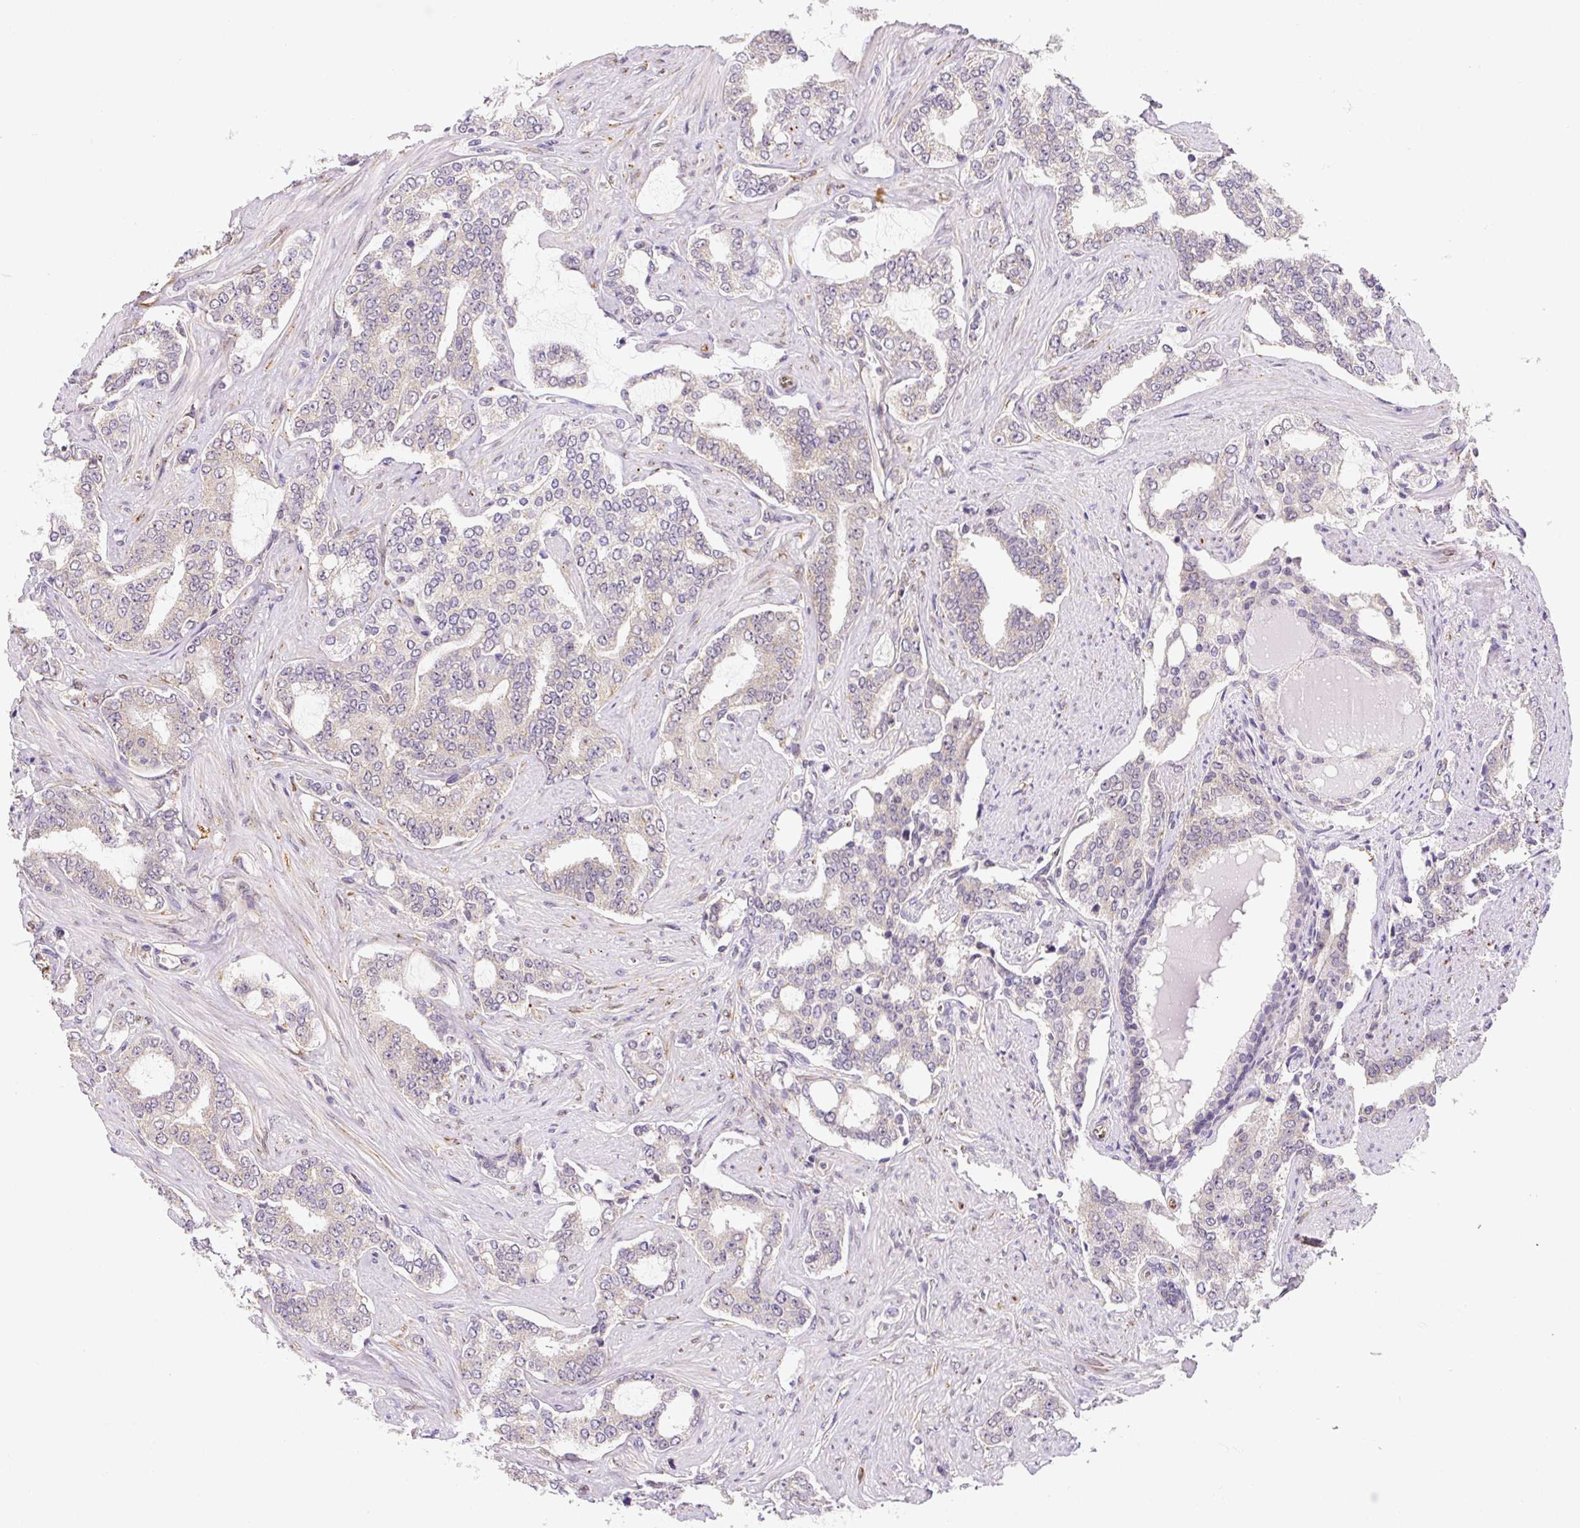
{"staining": {"intensity": "weak", "quantity": "<25%", "location": "cytoplasmic/membranous"}, "tissue": "prostate cancer", "cell_type": "Tumor cells", "image_type": "cancer", "snomed": [{"axis": "morphology", "description": "Adenocarcinoma, High grade"}, {"axis": "topography", "description": "Prostate"}], "caption": "Tumor cells are negative for protein expression in human adenocarcinoma (high-grade) (prostate).", "gene": "PLA2G4A", "patient": {"sex": "male", "age": 64}}